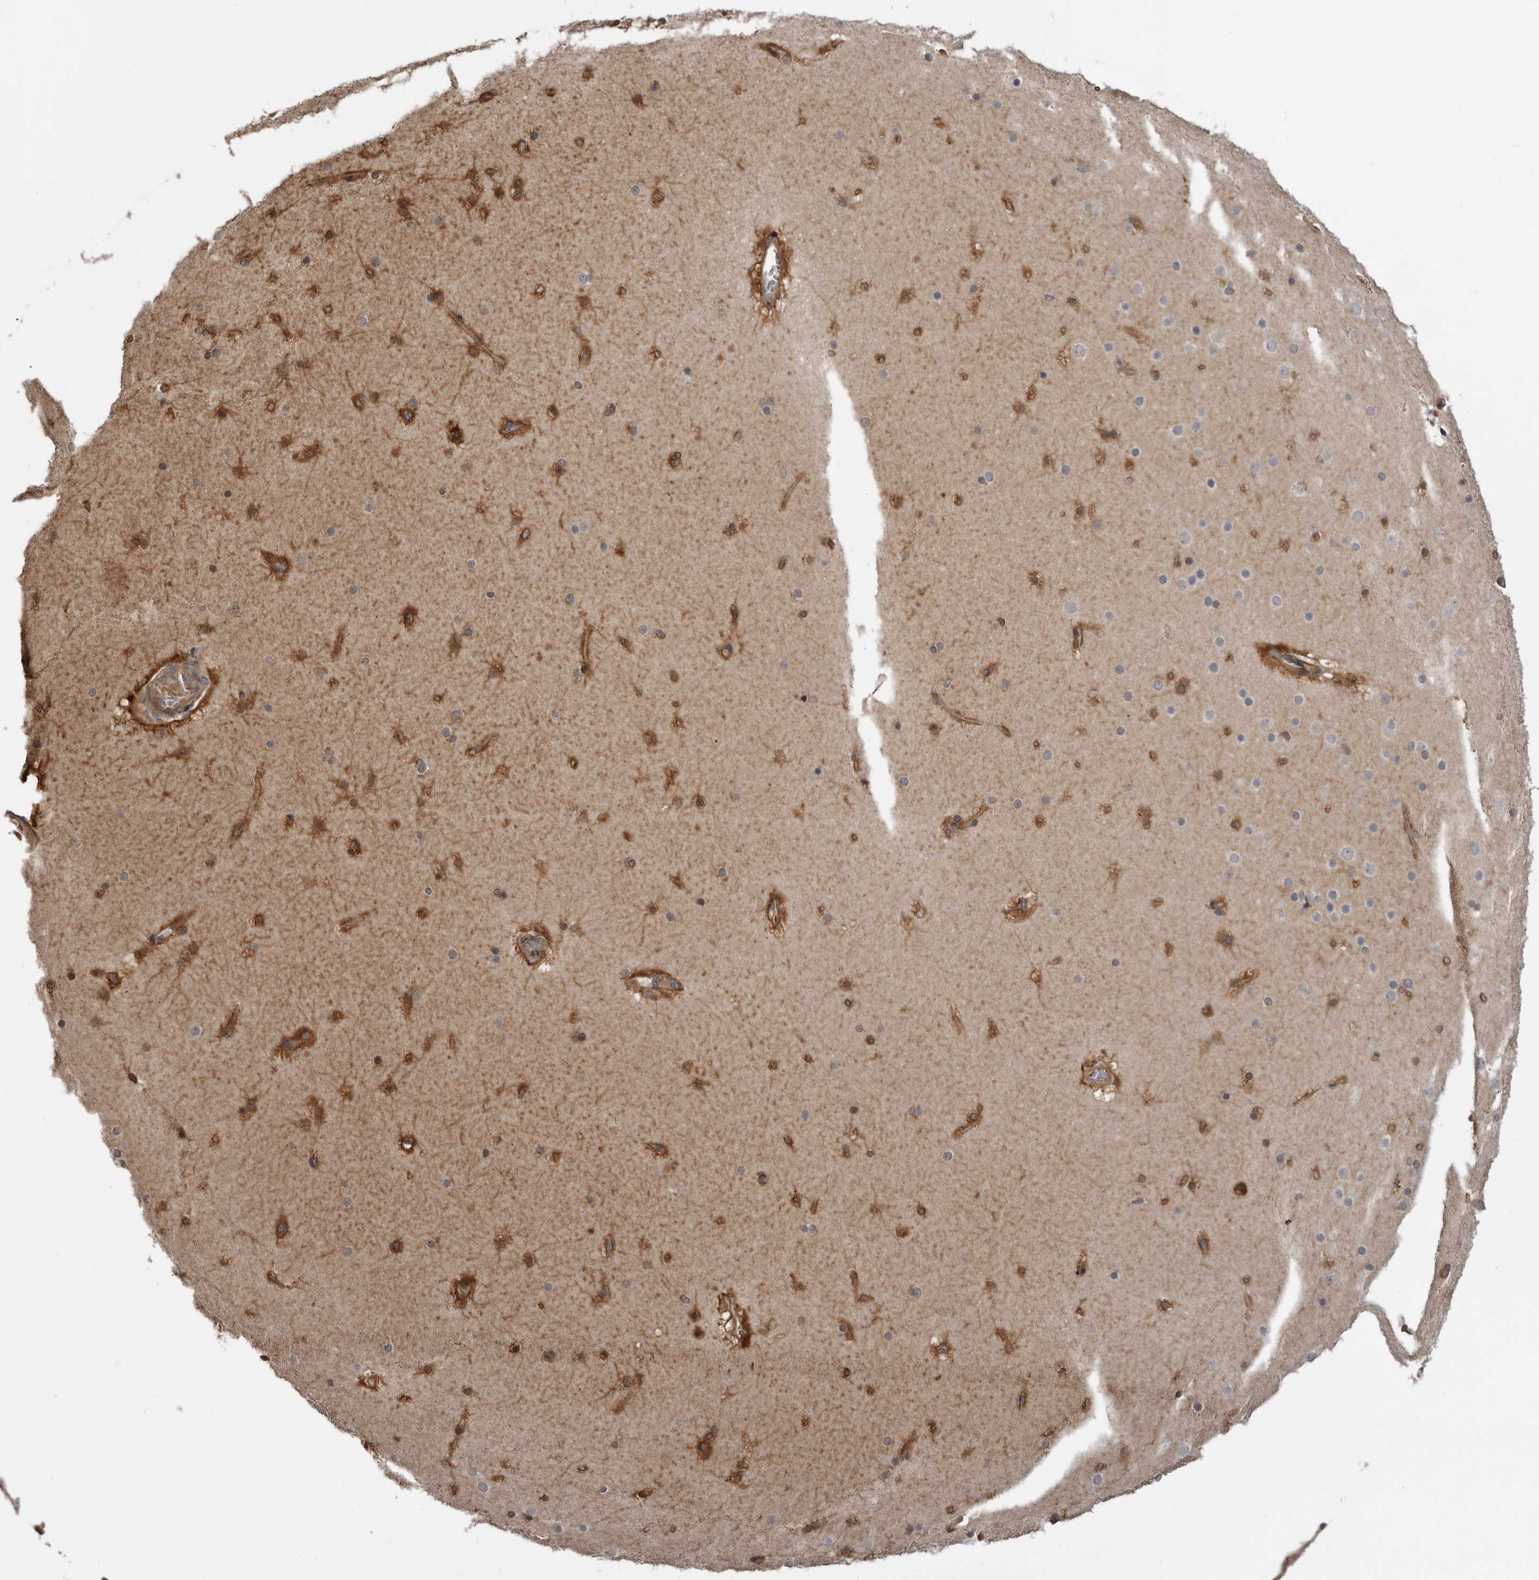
{"staining": {"intensity": "moderate", "quantity": ">75%", "location": "cytoplasmic/membranous"}, "tissue": "cerebral cortex", "cell_type": "Endothelial cells", "image_type": "normal", "snomed": [{"axis": "morphology", "description": "Normal tissue, NOS"}, {"axis": "topography", "description": "Cerebral cortex"}], "caption": "Cerebral cortex stained with DAB (3,3'-diaminobenzidine) immunohistochemistry (IHC) shows medium levels of moderate cytoplasmic/membranous expression in about >75% of endothelial cells. (DAB (3,3'-diaminobenzidine) IHC with brightfield microscopy, high magnification).", "gene": "RAB3GAP2", "patient": {"sex": "male", "age": 57}}